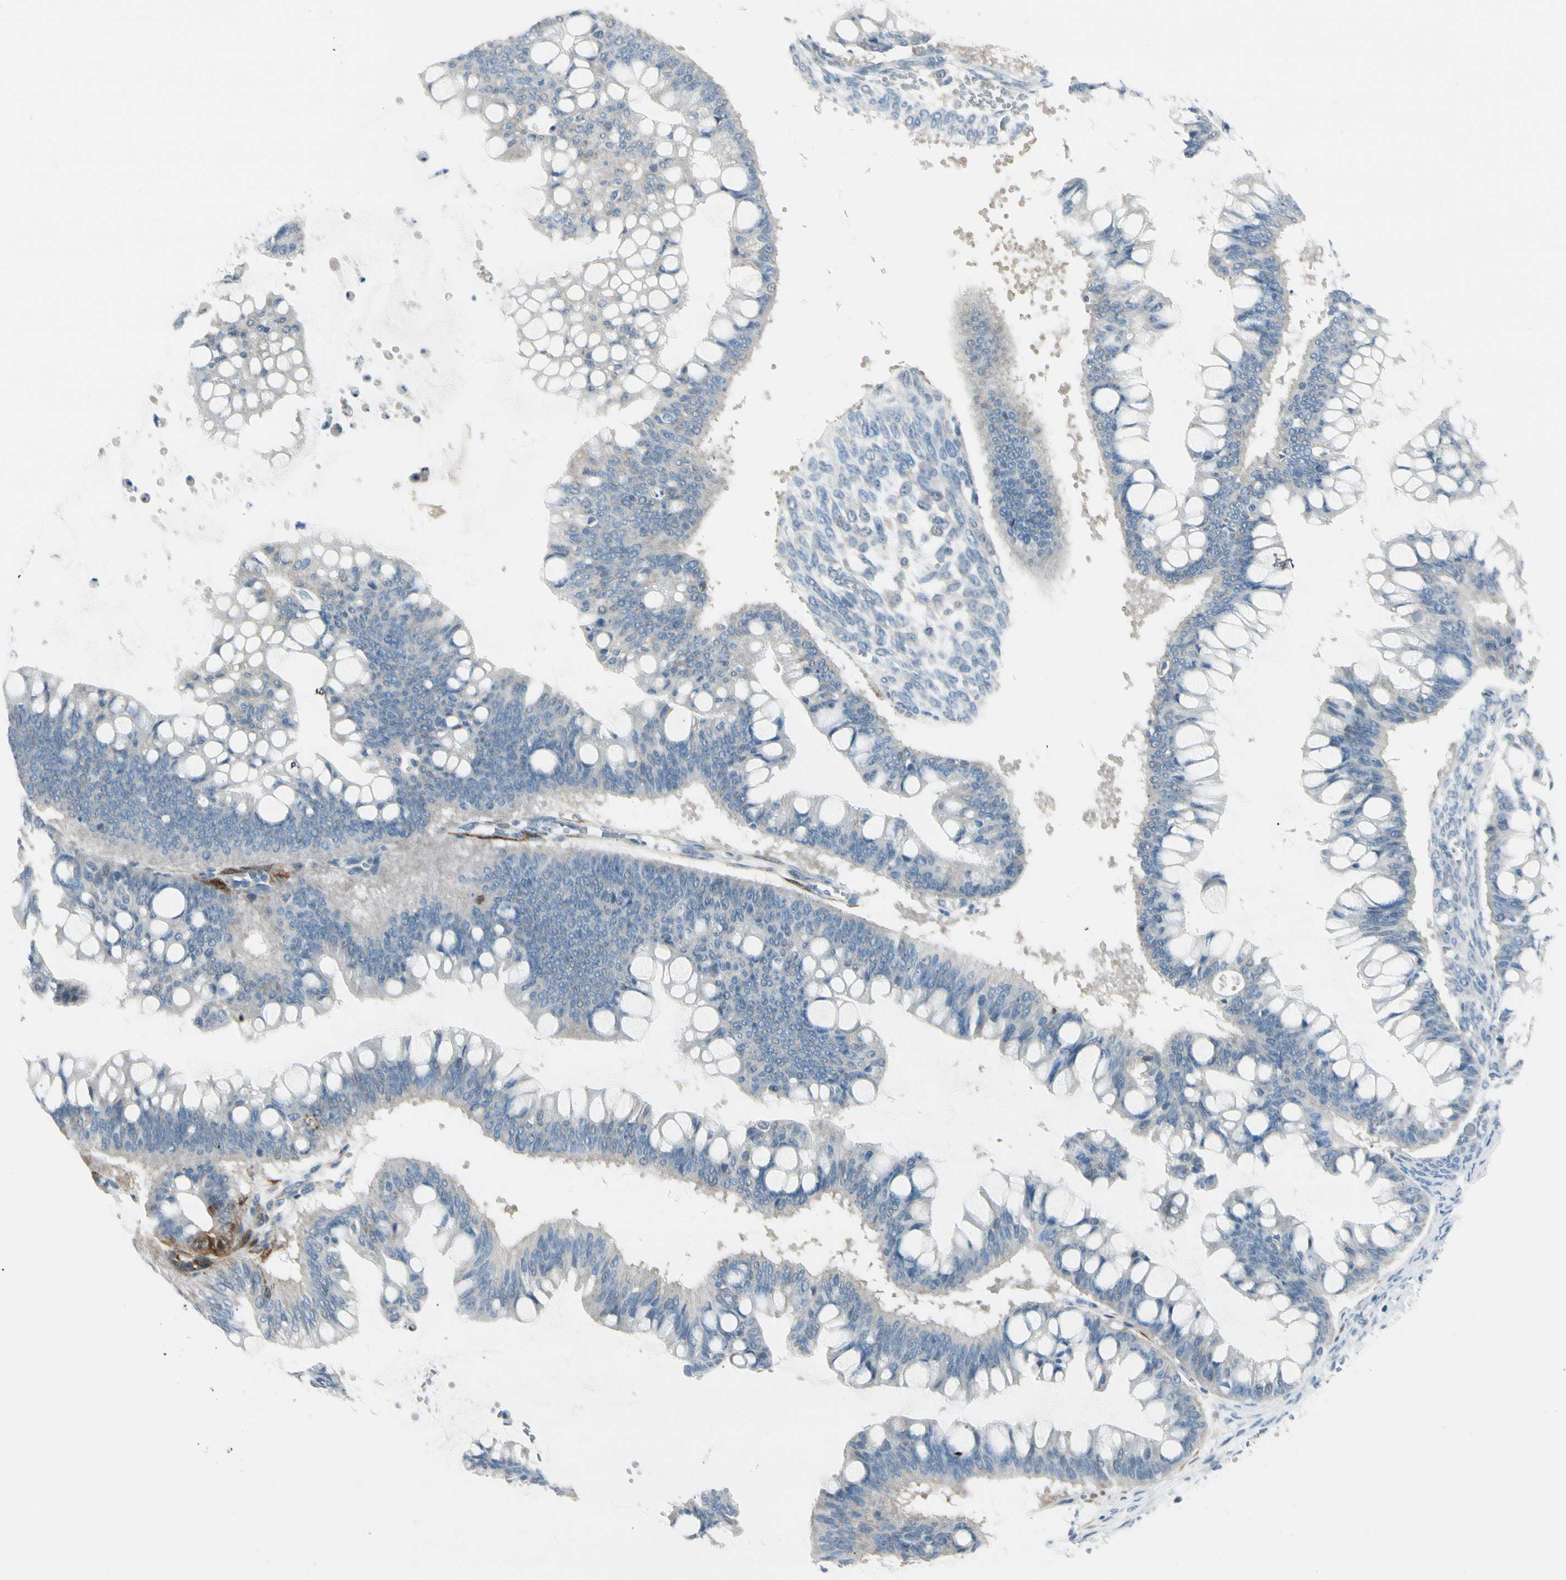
{"staining": {"intensity": "negative", "quantity": "none", "location": "none"}, "tissue": "ovarian cancer", "cell_type": "Tumor cells", "image_type": "cancer", "snomed": [{"axis": "morphology", "description": "Cystadenocarcinoma, mucinous, NOS"}, {"axis": "topography", "description": "Ovary"}], "caption": "Immunohistochemistry (IHC) histopathology image of neoplastic tissue: human ovarian cancer (mucinous cystadenocarcinoma) stained with DAB reveals no significant protein expression in tumor cells.", "gene": "TRAF1", "patient": {"sex": "female", "age": 73}}